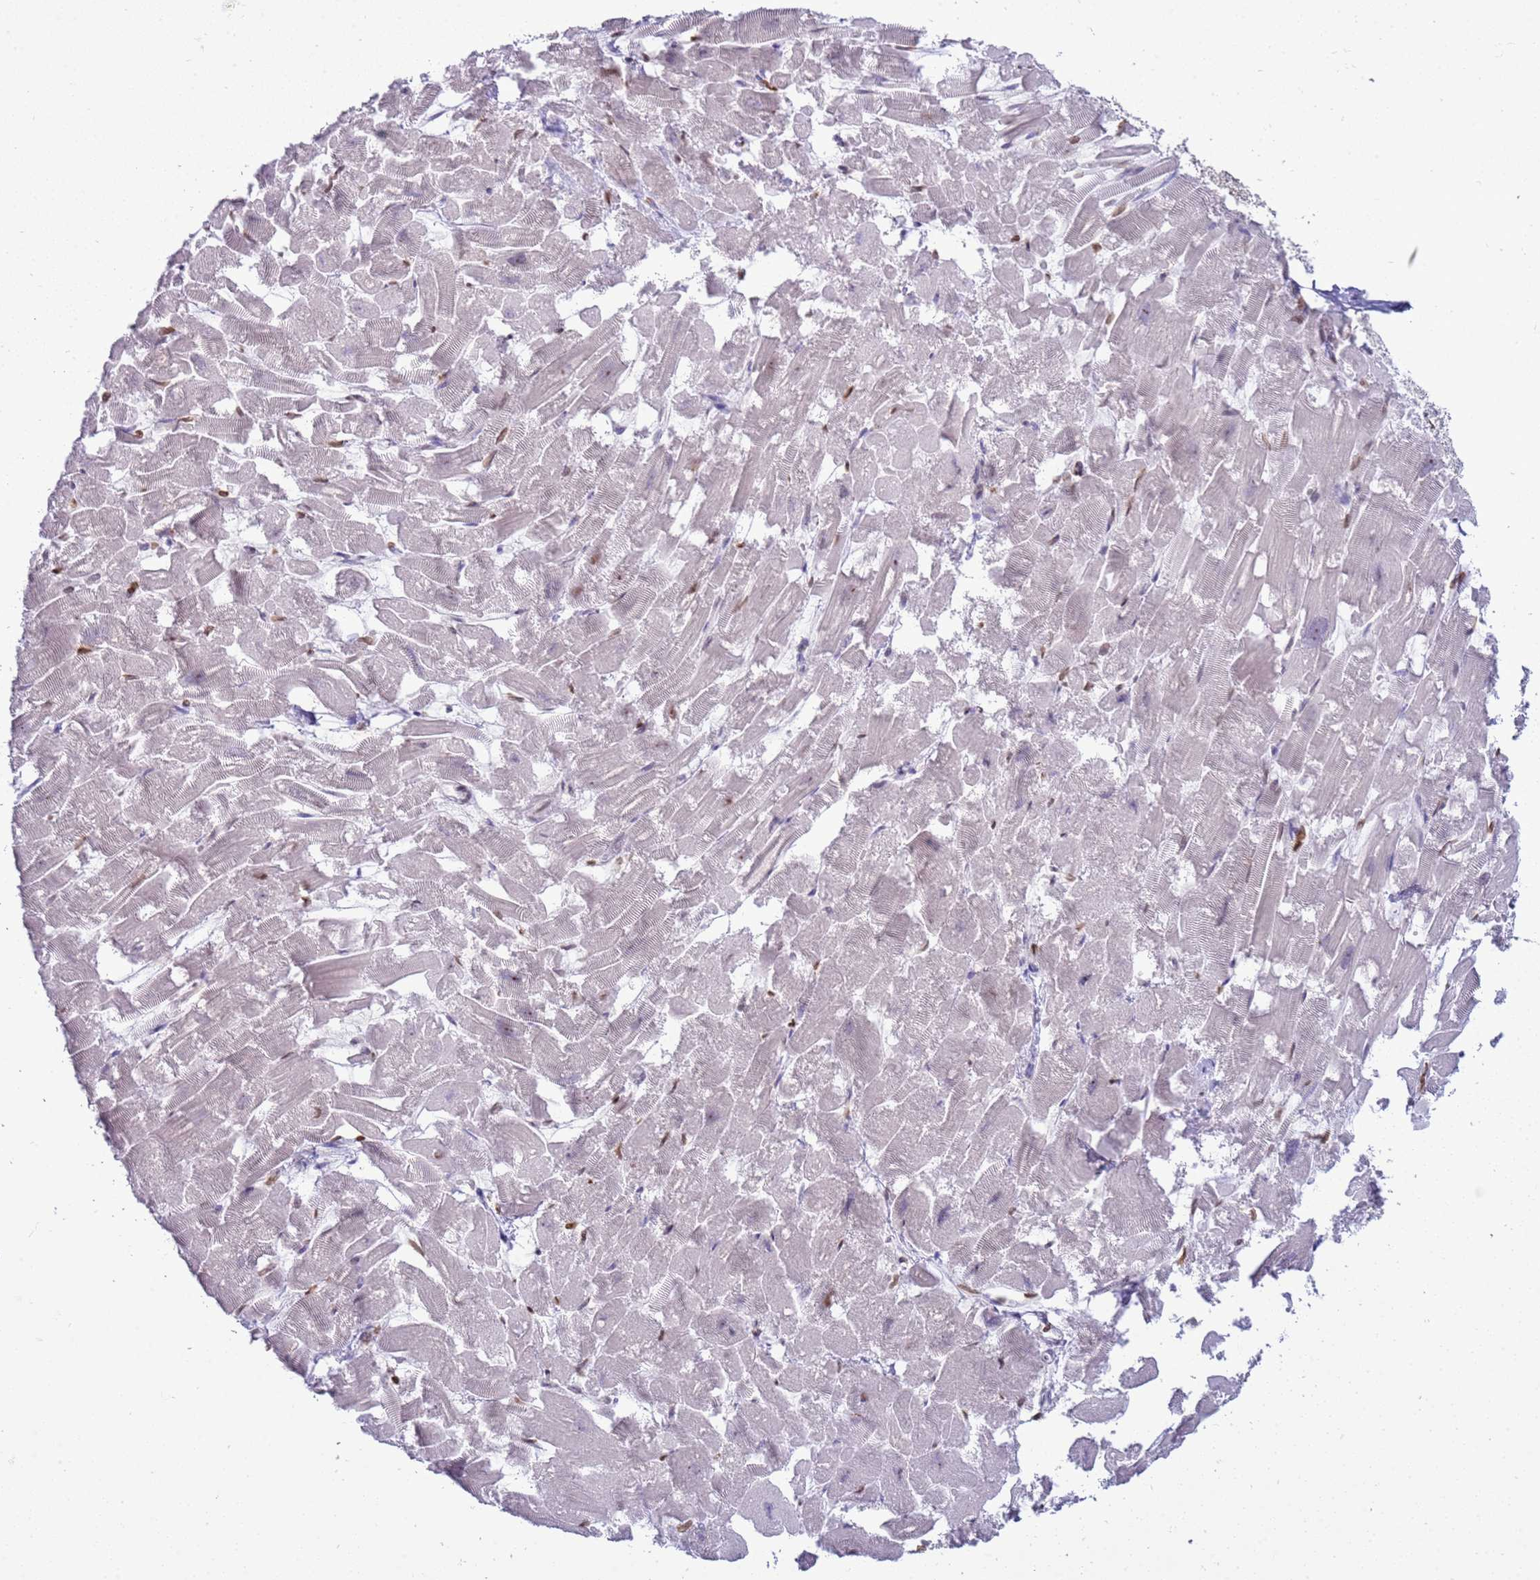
{"staining": {"intensity": "moderate", "quantity": "<25%", "location": "nuclear"}, "tissue": "heart muscle", "cell_type": "Cardiomyocytes", "image_type": "normal", "snomed": [{"axis": "morphology", "description": "Normal tissue, NOS"}, {"axis": "topography", "description": "Heart"}], "caption": "Protein expression analysis of unremarkable human heart muscle reveals moderate nuclear expression in about <25% of cardiomyocytes.", "gene": "DHX37", "patient": {"sex": "male", "age": 54}}